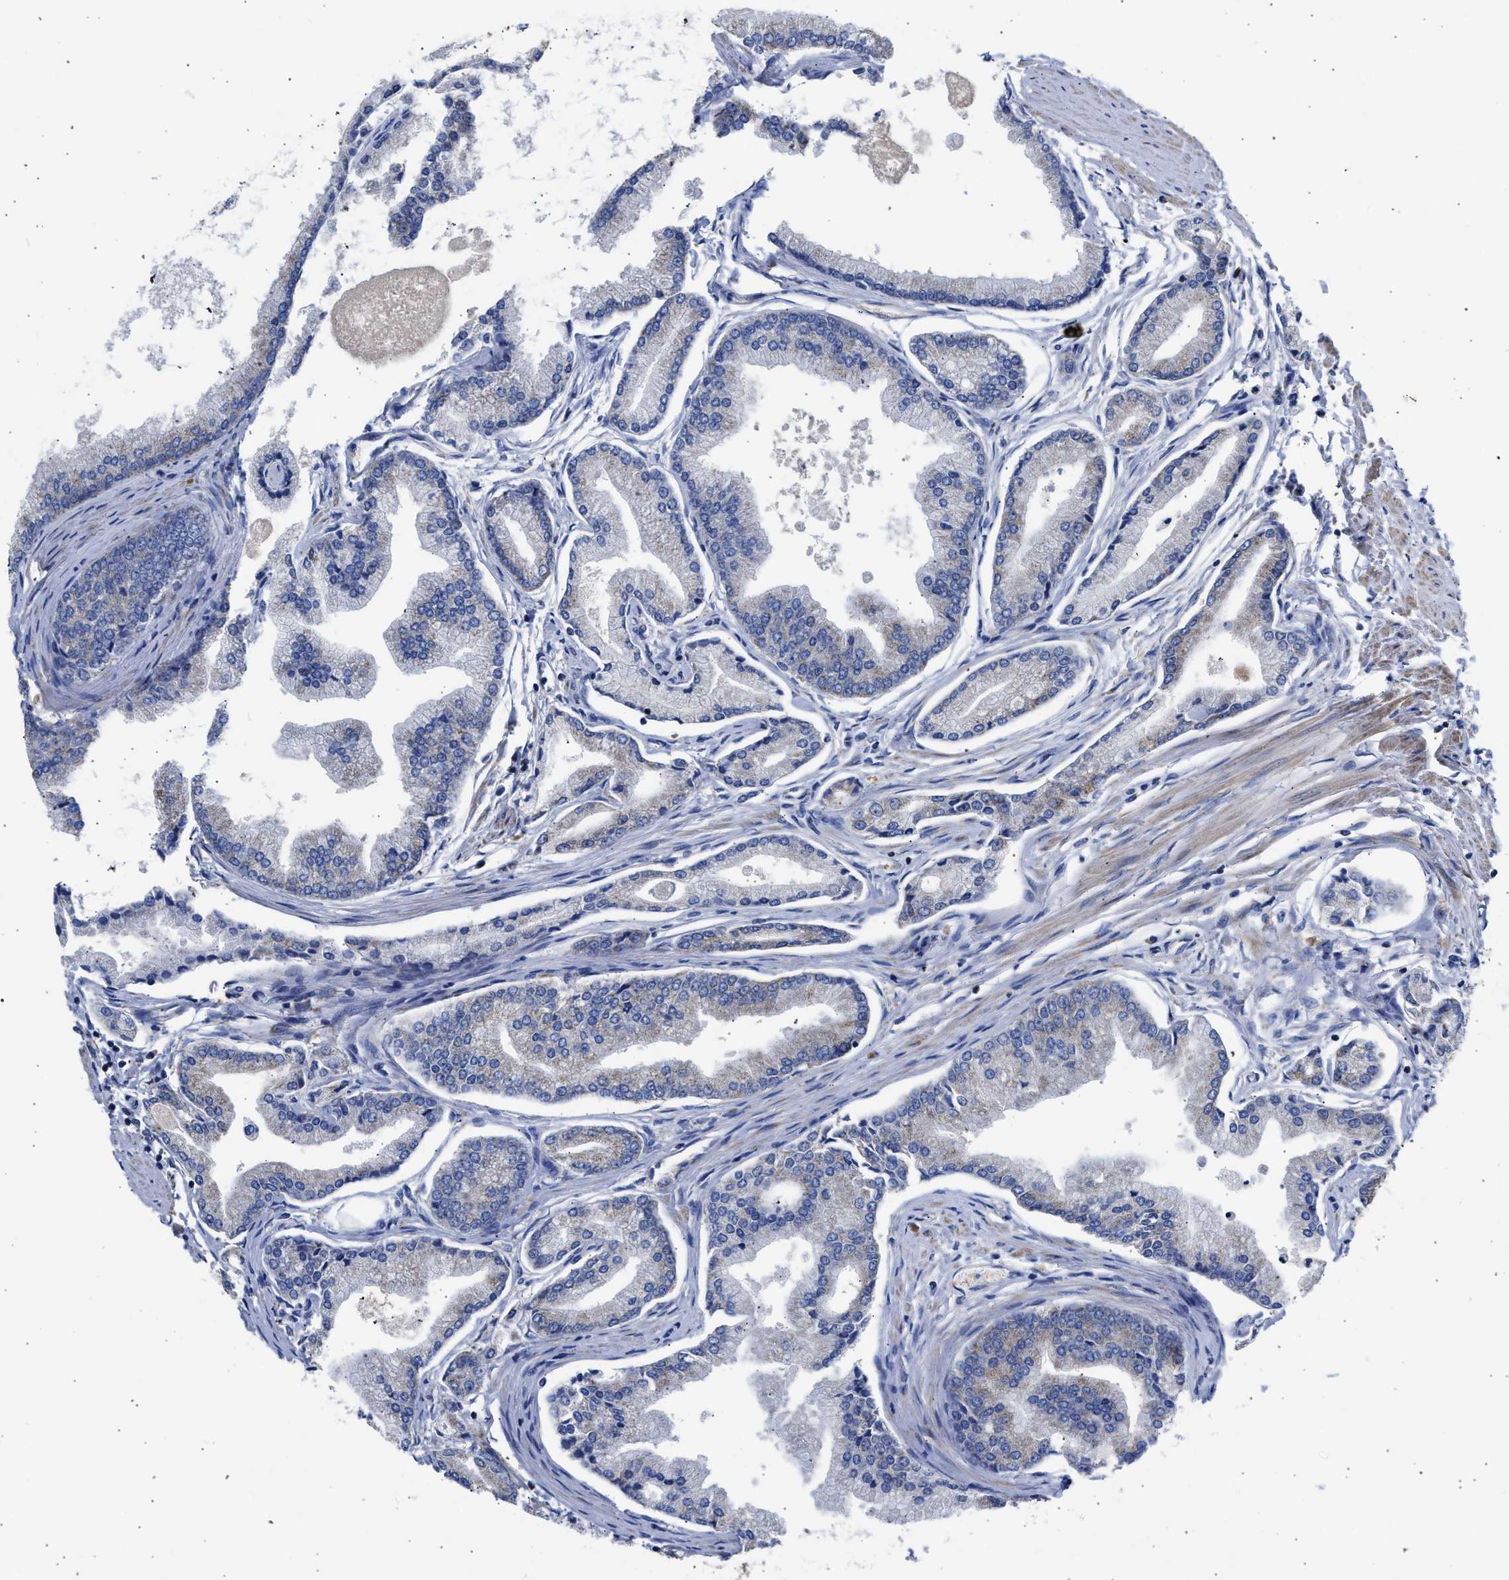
{"staining": {"intensity": "moderate", "quantity": "25%-75%", "location": "cytoplasmic/membranous"}, "tissue": "prostate cancer", "cell_type": "Tumor cells", "image_type": "cancer", "snomed": [{"axis": "morphology", "description": "Adenocarcinoma, High grade"}, {"axis": "topography", "description": "Prostate"}], "caption": "Prostate adenocarcinoma (high-grade) was stained to show a protein in brown. There is medium levels of moderate cytoplasmic/membranous positivity in approximately 25%-75% of tumor cells.", "gene": "BTG3", "patient": {"sex": "male", "age": 61}}